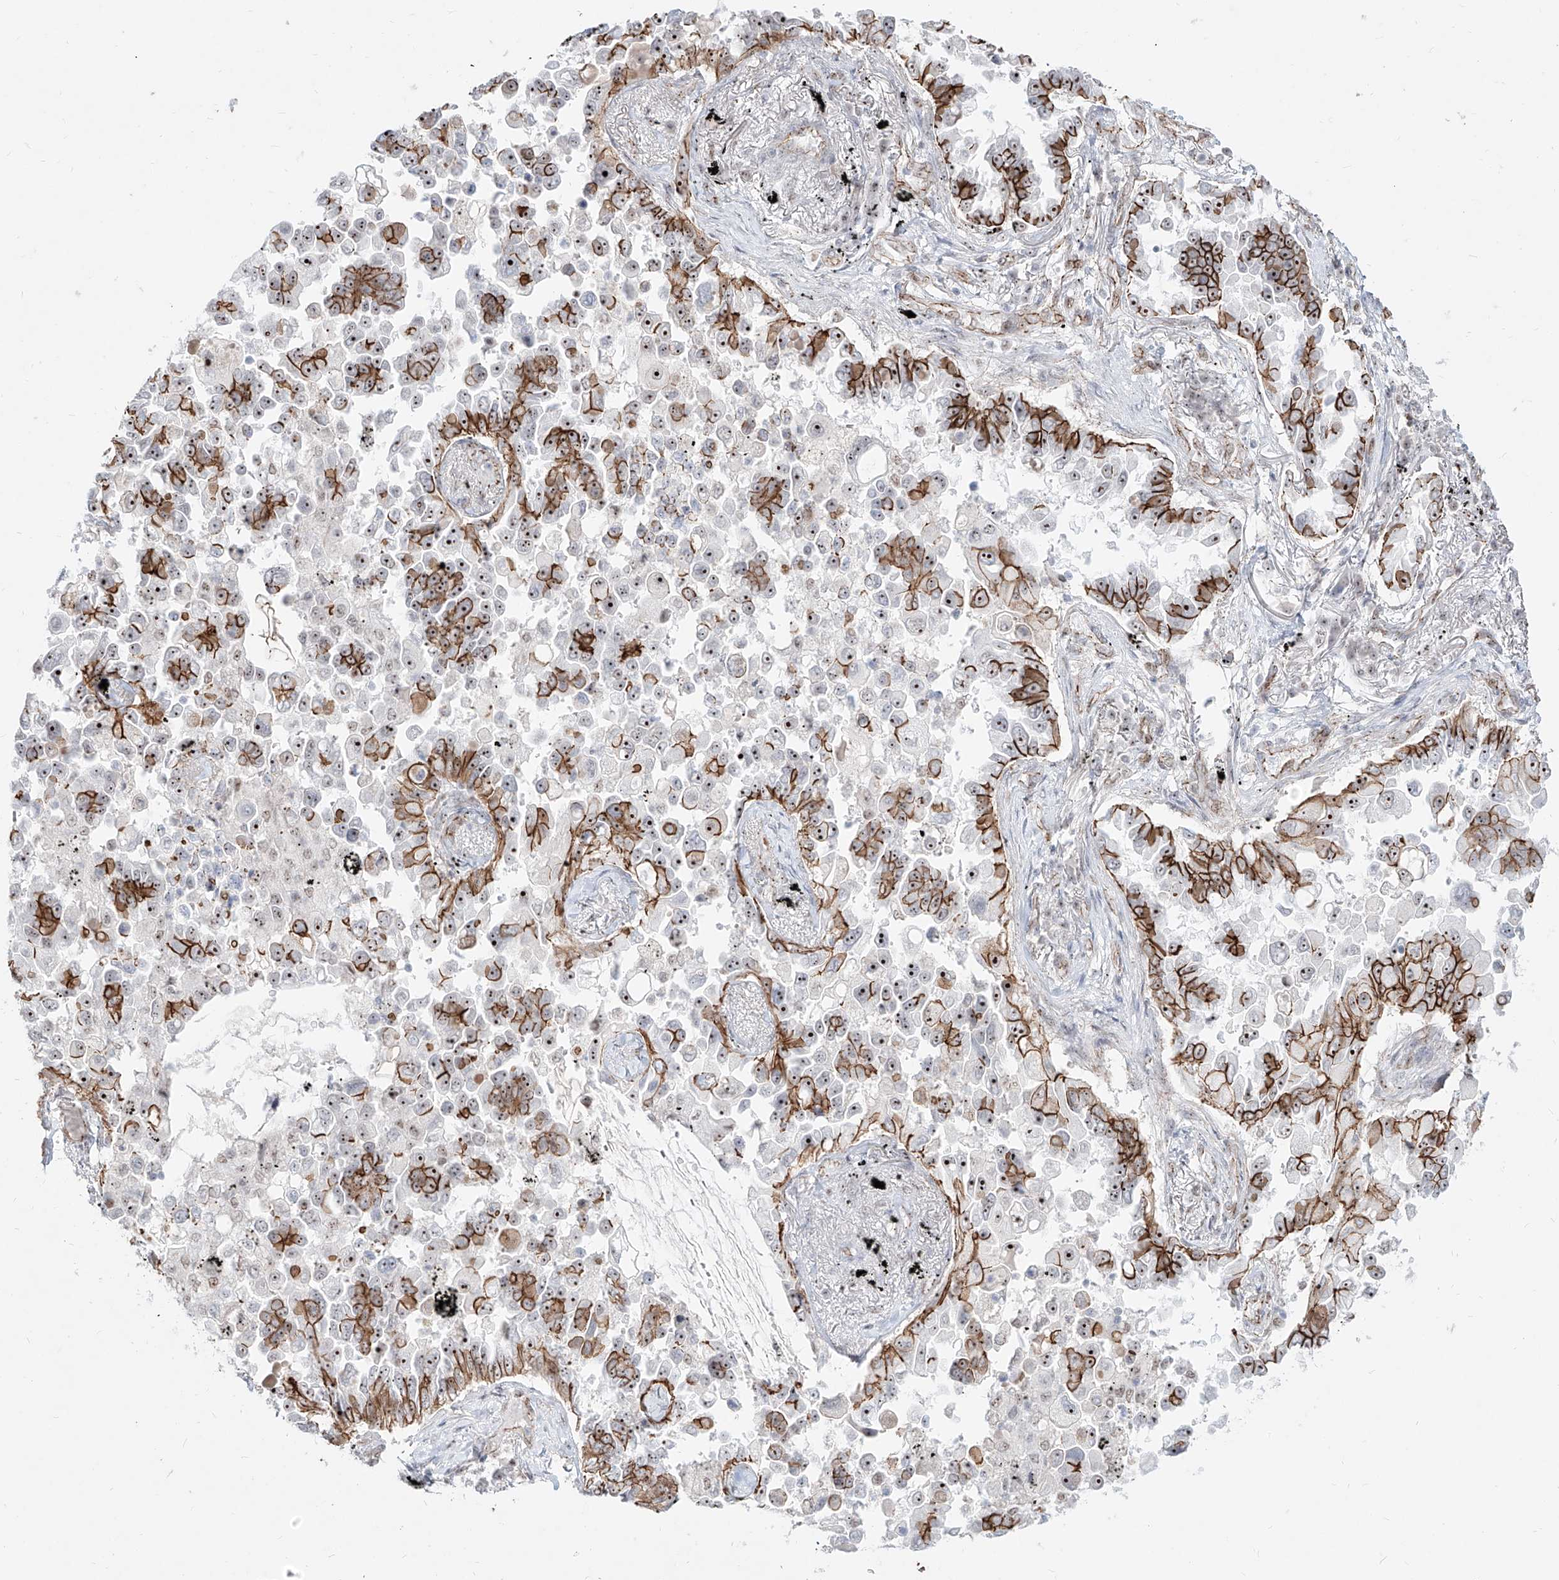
{"staining": {"intensity": "strong", "quantity": "25%-75%", "location": "cytoplasmic/membranous,nuclear"}, "tissue": "lung cancer", "cell_type": "Tumor cells", "image_type": "cancer", "snomed": [{"axis": "morphology", "description": "Adenocarcinoma, NOS"}, {"axis": "topography", "description": "Lung"}], "caption": "Tumor cells demonstrate high levels of strong cytoplasmic/membranous and nuclear expression in approximately 25%-75% of cells in human lung adenocarcinoma.", "gene": "ZNF710", "patient": {"sex": "female", "age": 67}}